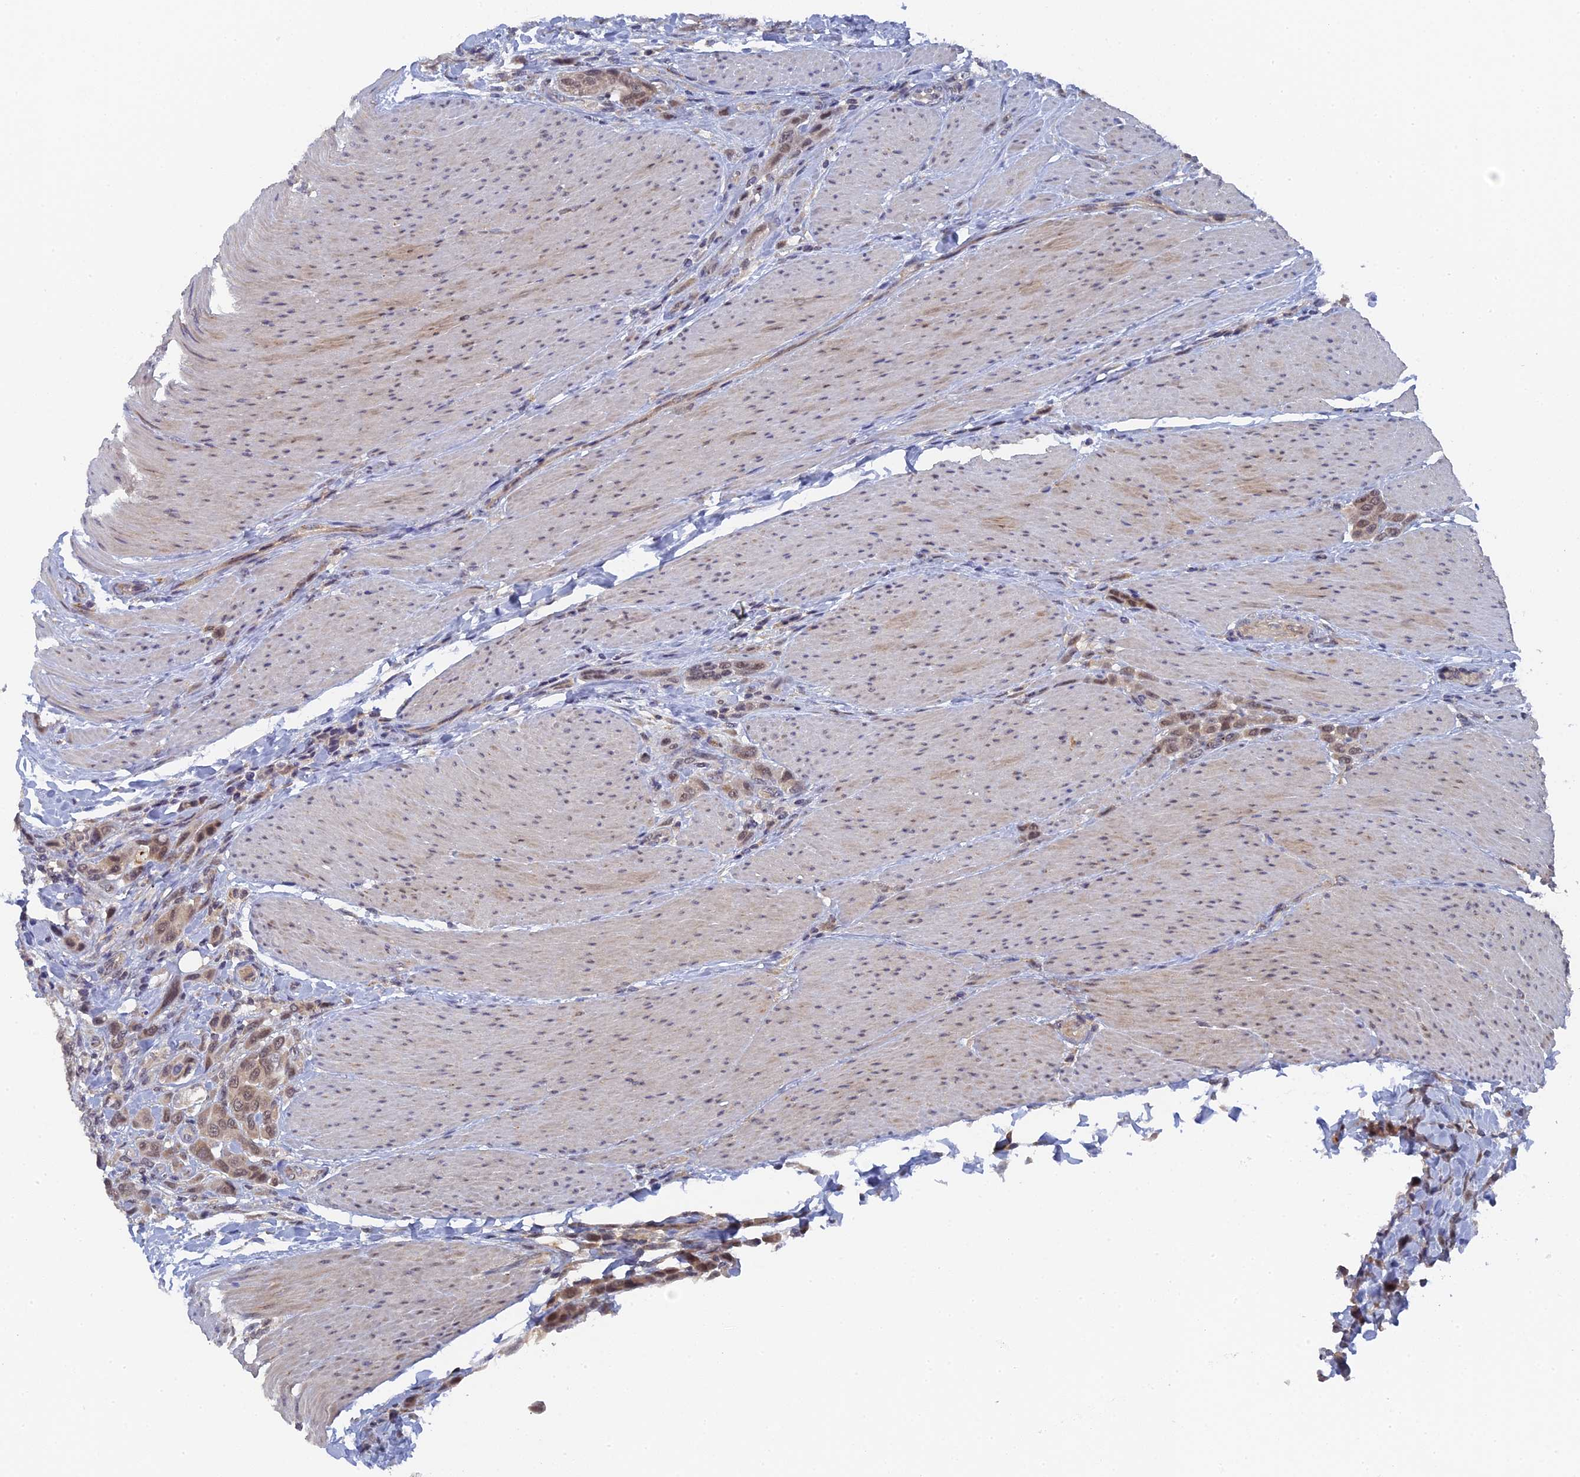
{"staining": {"intensity": "moderate", "quantity": ">75%", "location": "nuclear"}, "tissue": "urothelial cancer", "cell_type": "Tumor cells", "image_type": "cancer", "snomed": [{"axis": "morphology", "description": "Urothelial carcinoma, High grade"}, {"axis": "topography", "description": "Urinary bladder"}], "caption": "Immunohistochemistry (IHC) photomicrograph of urothelial cancer stained for a protein (brown), which demonstrates medium levels of moderate nuclear staining in approximately >75% of tumor cells.", "gene": "MIGA2", "patient": {"sex": "male", "age": 50}}